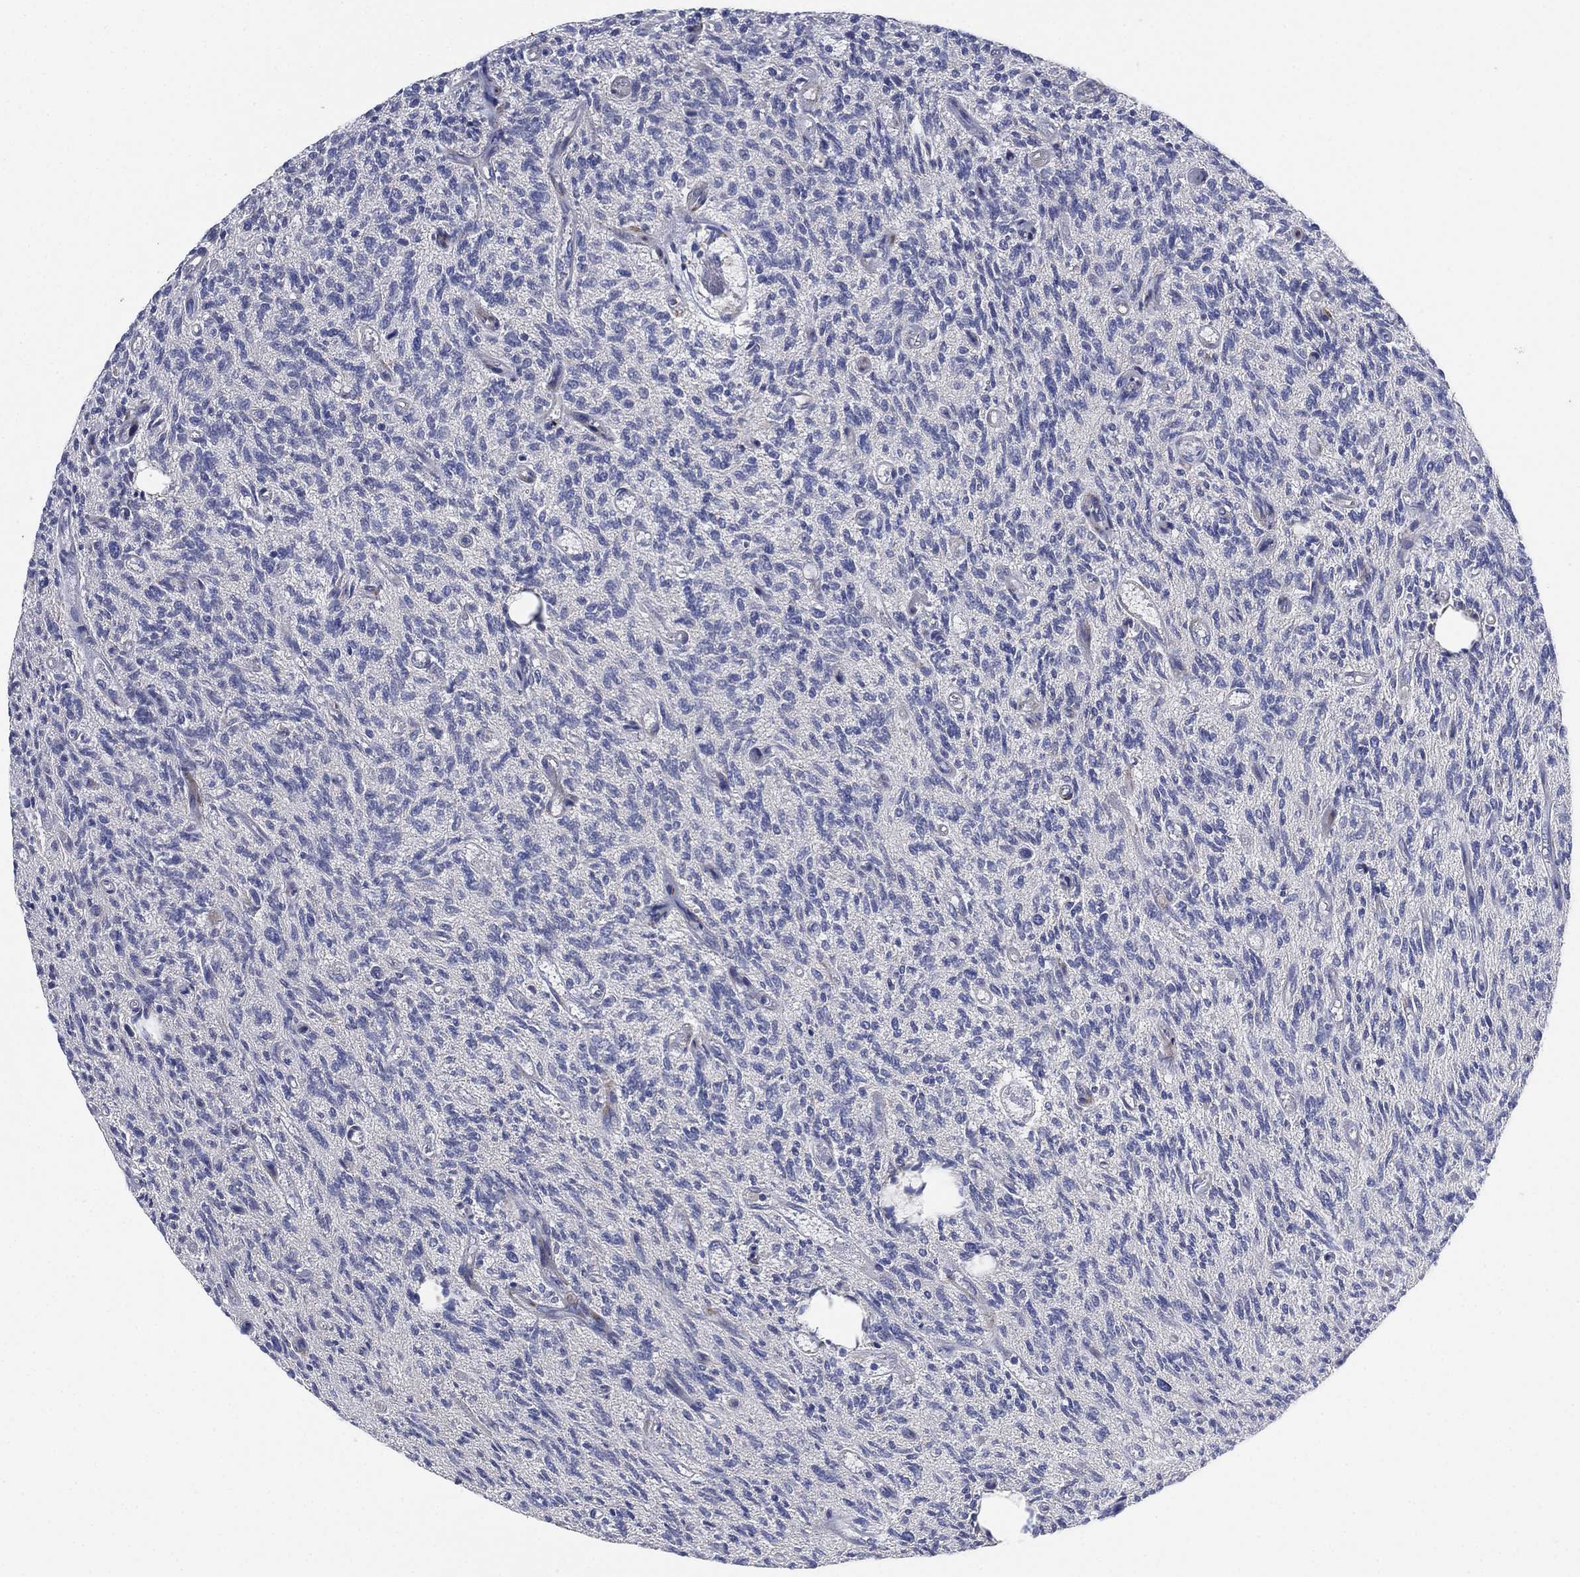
{"staining": {"intensity": "negative", "quantity": "none", "location": "none"}, "tissue": "glioma", "cell_type": "Tumor cells", "image_type": "cancer", "snomed": [{"axis": "morphology", "description": "Glioma, malignant, High grade"}, {"axis": "topography", "description": "Brain"}], "caption": "High magnification brightfield microscopy of high-grade glioma (malignant) stained with DAB (brown) and counterstained with hematoxylin (blue): tumor cells show no significant expression. (Stains: DAB (3,3'-diaminobenzidine) immunohistochemistry (IHC) with hematoxylin counter stain, Microscopy: brightfield microscopy at high magnification).", "gene": "FES", "patient": {"sex": "male", "age": 64}}